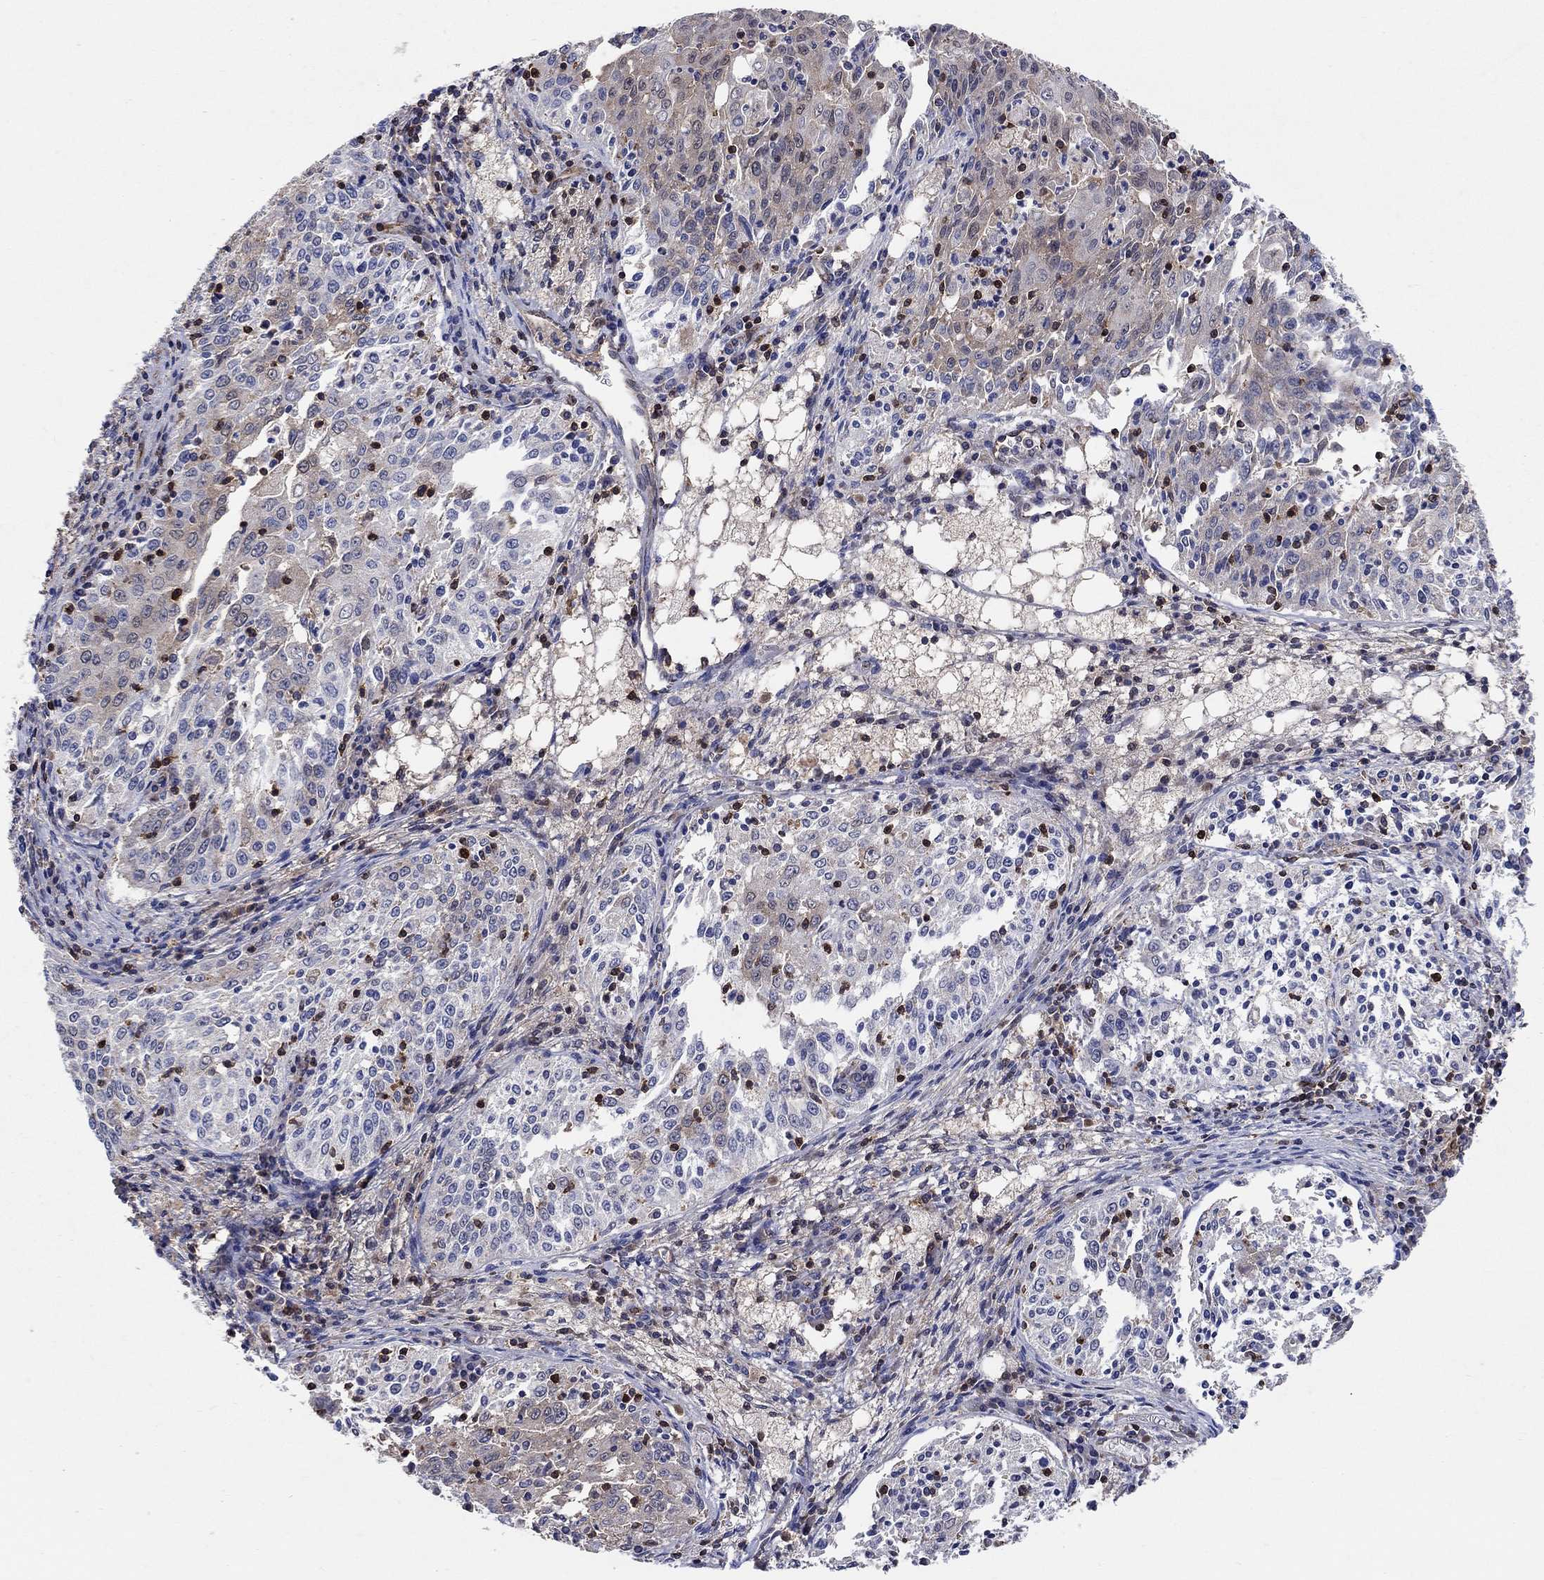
{"staining": {"intensity": "weak", "quantity": "<25%", "location": "cytoplasmic/membranous"}, "tissue": "cervical cancer", "cell_type": "Tumor cells", "image_type": "cancer", "snomed": [{"axis": "morphology", "description": "Squamous cell carcinoma, NOS"}, {"axis": "topography", "description": "Cervix"}], "caption": "Photomicrograph shows no significant protein expression in tumor cells of cervical cancer.", "gene": "AGFG2", "patient": {"sex": "female", "age": 41}}